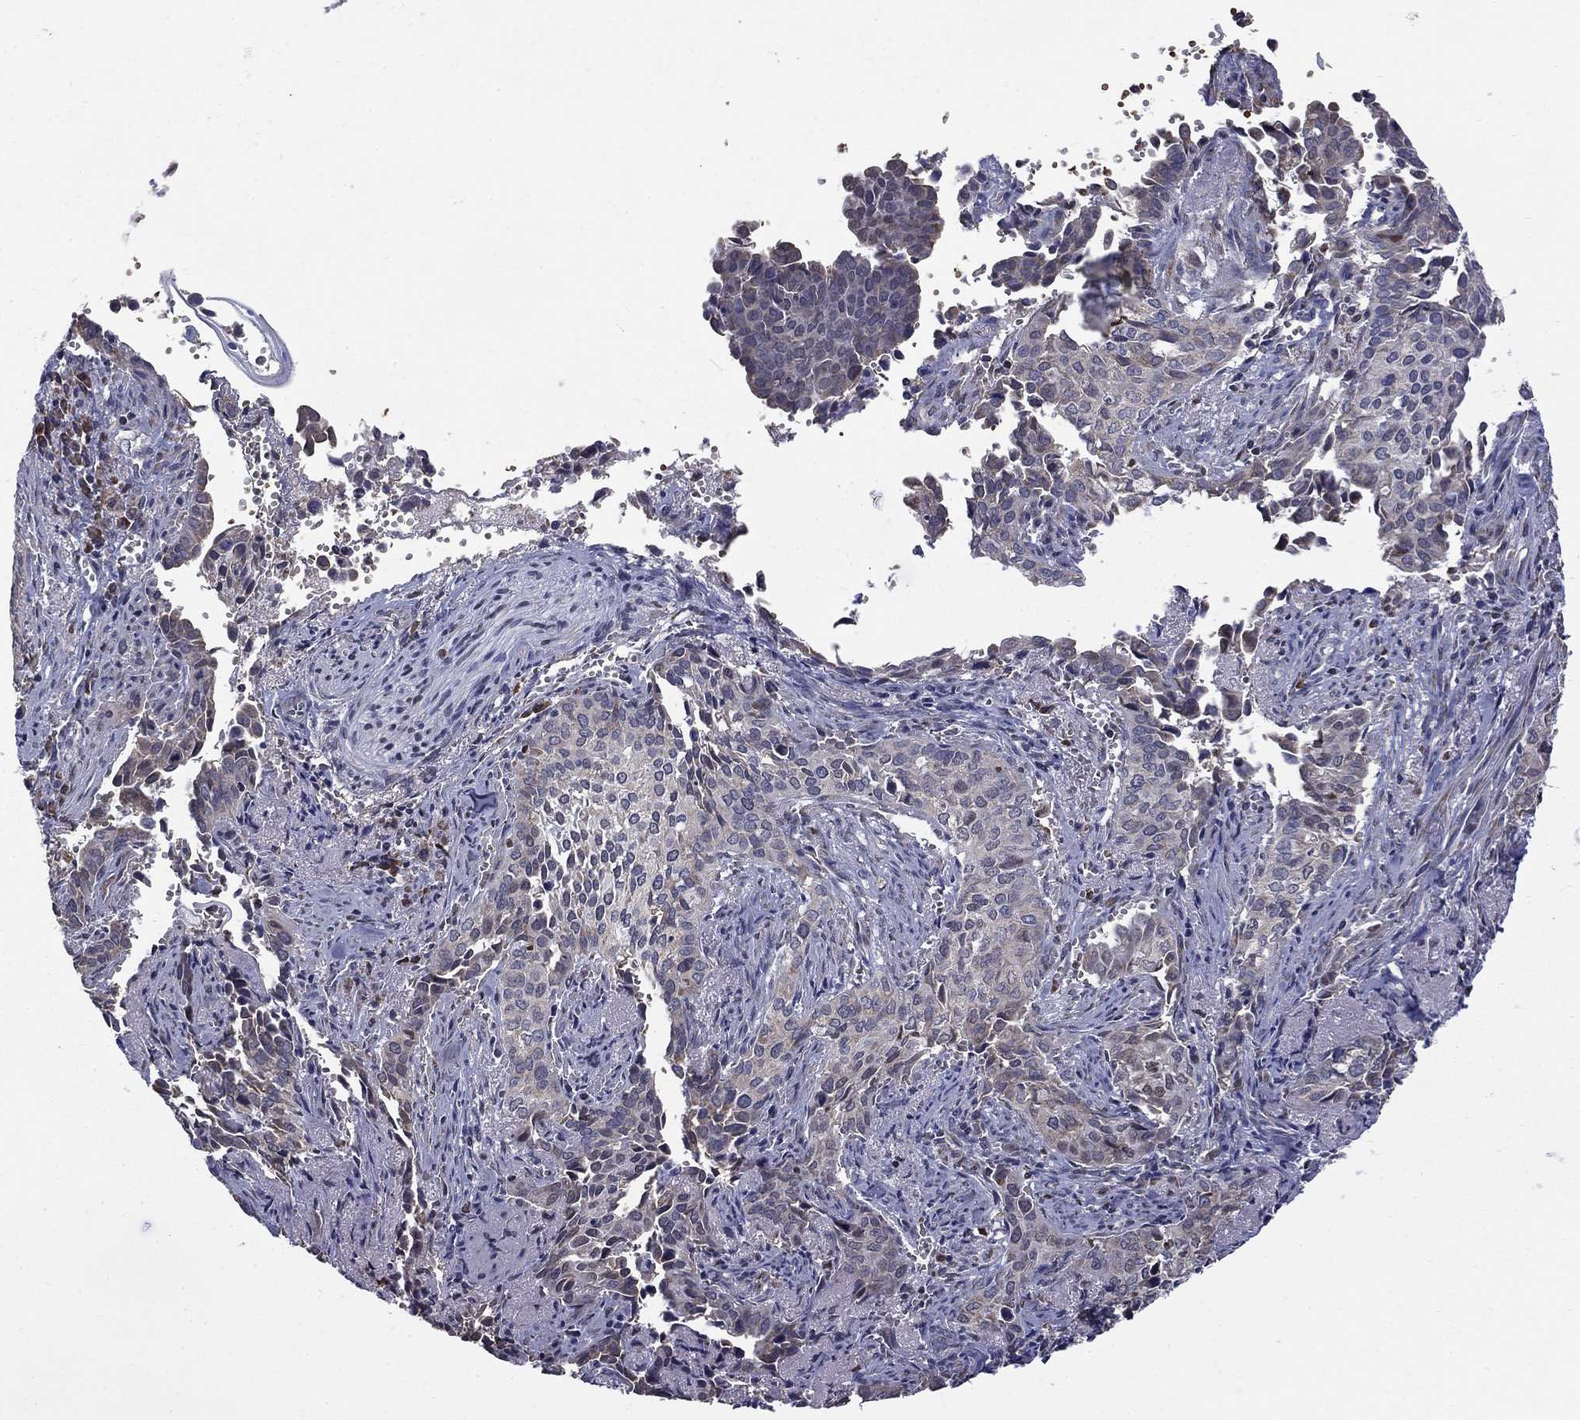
{"staining": {"intensity": "negative", "quantity": "none", "location": "none"}, "tissue": "cervical cancer", "cell_type": "Tumor cells", "image_type": "cancer", "snomed": [{"axis": "morphology", "description": "Squamous cell carcinoma, NOS"}, {"axis": "topography", "description": "Cervix"}], "caption": "Tumor cells show no significant positivity in cervical cancer (squamous cell carcinoma). Nuclei are stained in blue.", "gene": "HSPB2", "patient": {"sex": "female", "age": 29}}